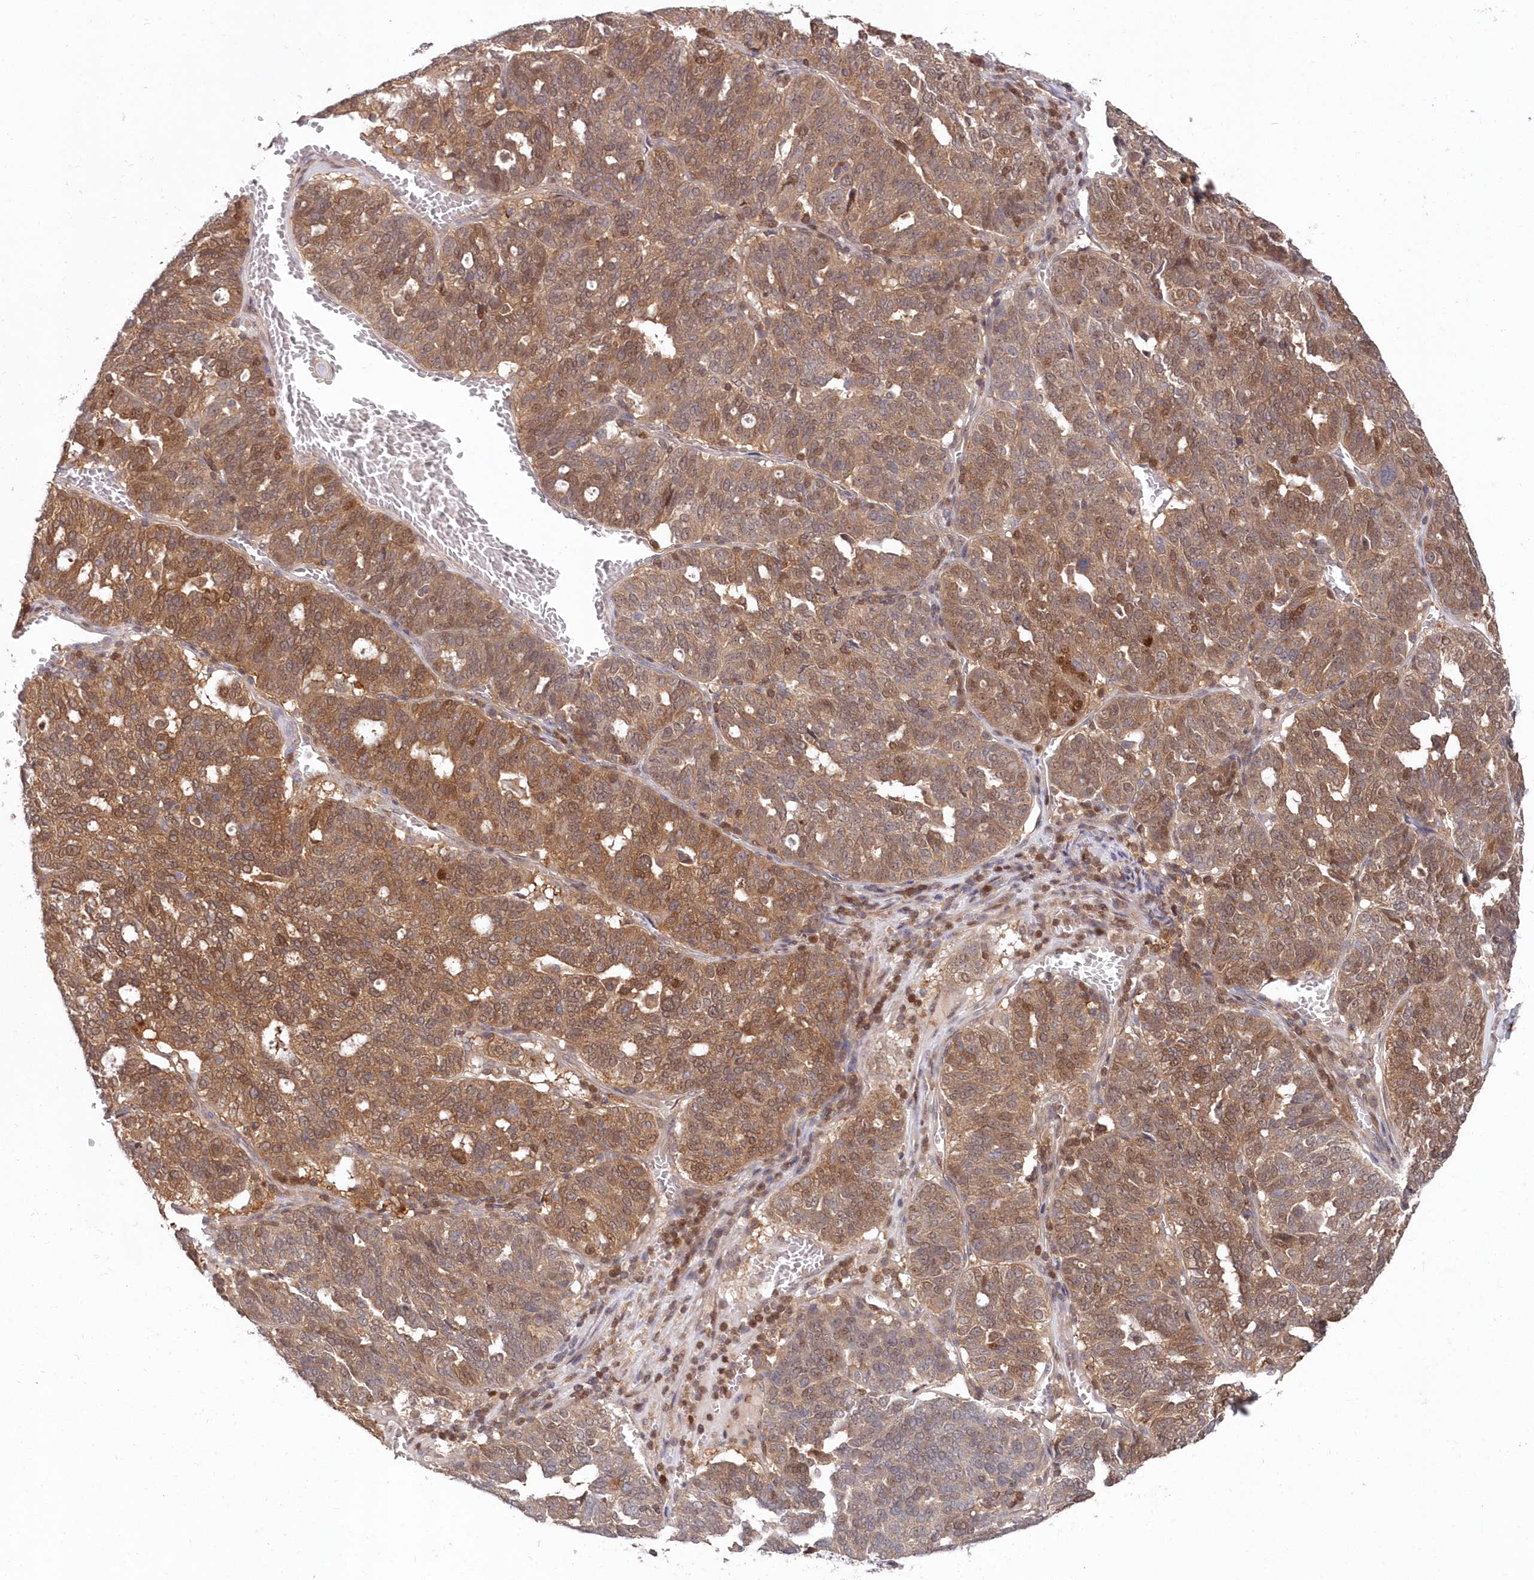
{"staining": {"intensity": "moderate", "quantity": ">75%", "location": "cytoplasmic/membranous,nuclear"}, "tissue": "ovarian cancer", "cell_type": "Tumor cells", "image_type": "cancer", "snomed": [{"axis": "morphology", "description": "Cystadenocarcinoma, serous, NOS"}, {"axis": "topography", "description": "Ovary"}], "caption": "Brown immunohistochemical staining in ovarian cancer exhibits moderate cytoplasmic/membranous and nuclear staining in about >75% of tumor cells. Using DAB (brown) and hematoxylin (blue) stains, captured at high magnification using brightfield microscopy.", "gene": "ABHD14B", "patient": {"sex": "female", "age": 59}}